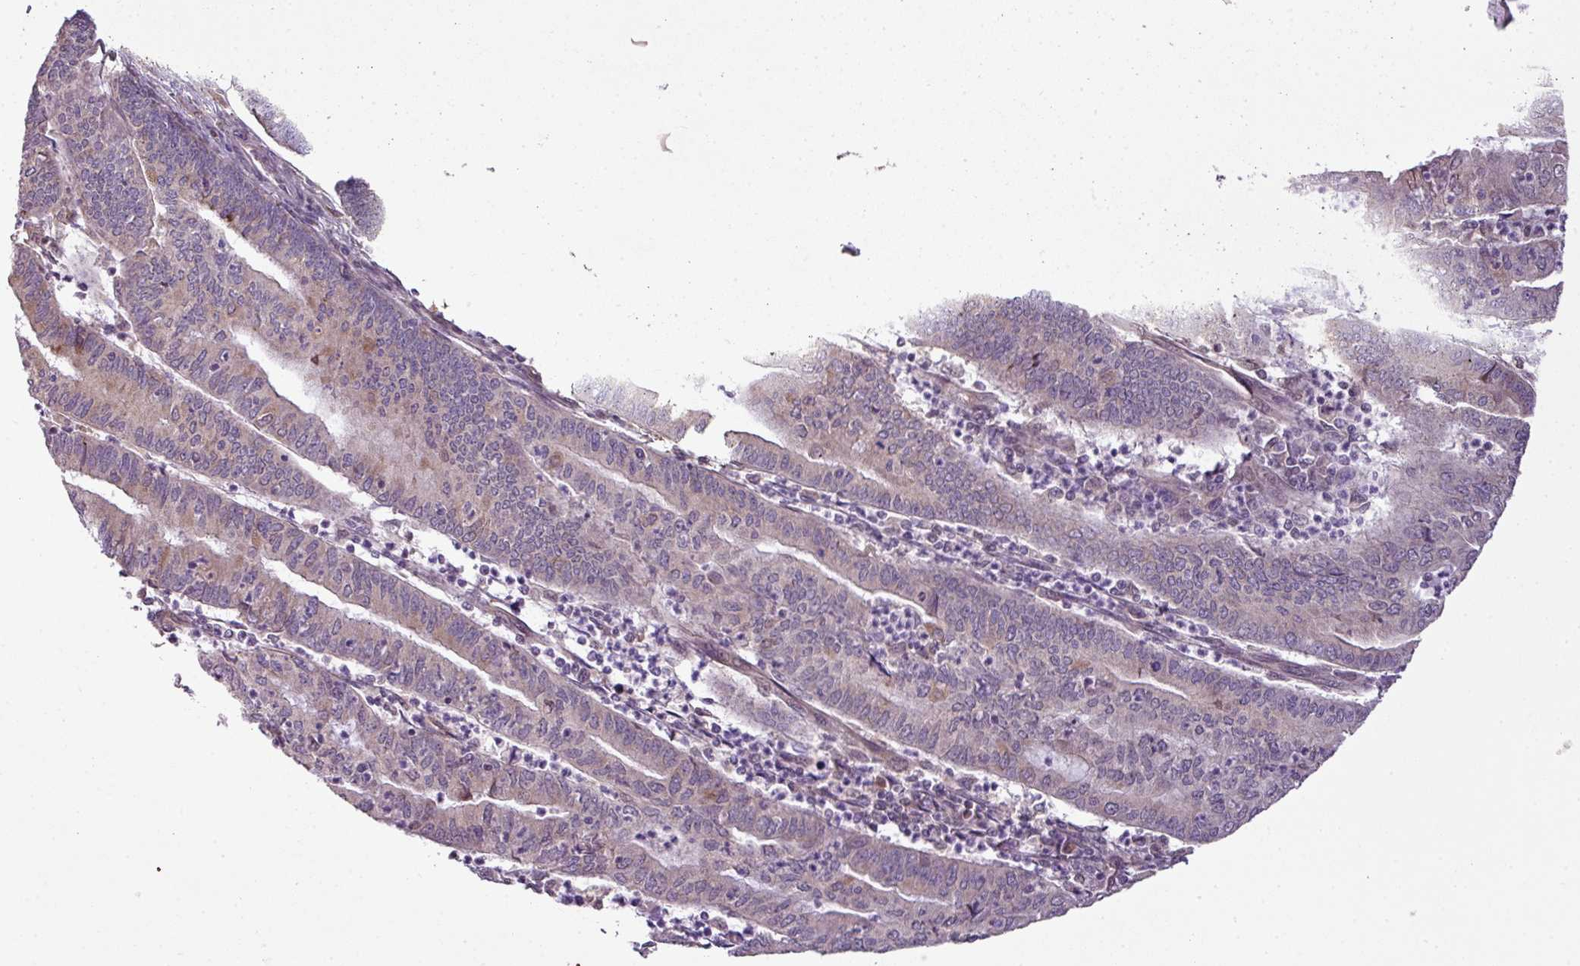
{"staining": {"intensity": "weak", "quantity": "25%-75%", "location": "cytoplasmic/membranous"}, "tissue": "endometrial cancer", "cell_type": "Tumor cells", "image_type": "cancer", "snomed": [{"axis": "morphology", "description": "Adenocarcinoma, NOS"}, {"axis": "topography", "description": "Endometrium"}], "caption": "IHC image of neoplastic tissue: endometrial cancer stained using immunohistochemistry (IHC) reveals low levels of weak protein expression localized specifically in the cytoplasmic/membranous of tumor cells, appearing as a cytoplasmic/membranous brown color.", "gene": "DNAAF4", "patient": {"sex": "female", "age": 60}}